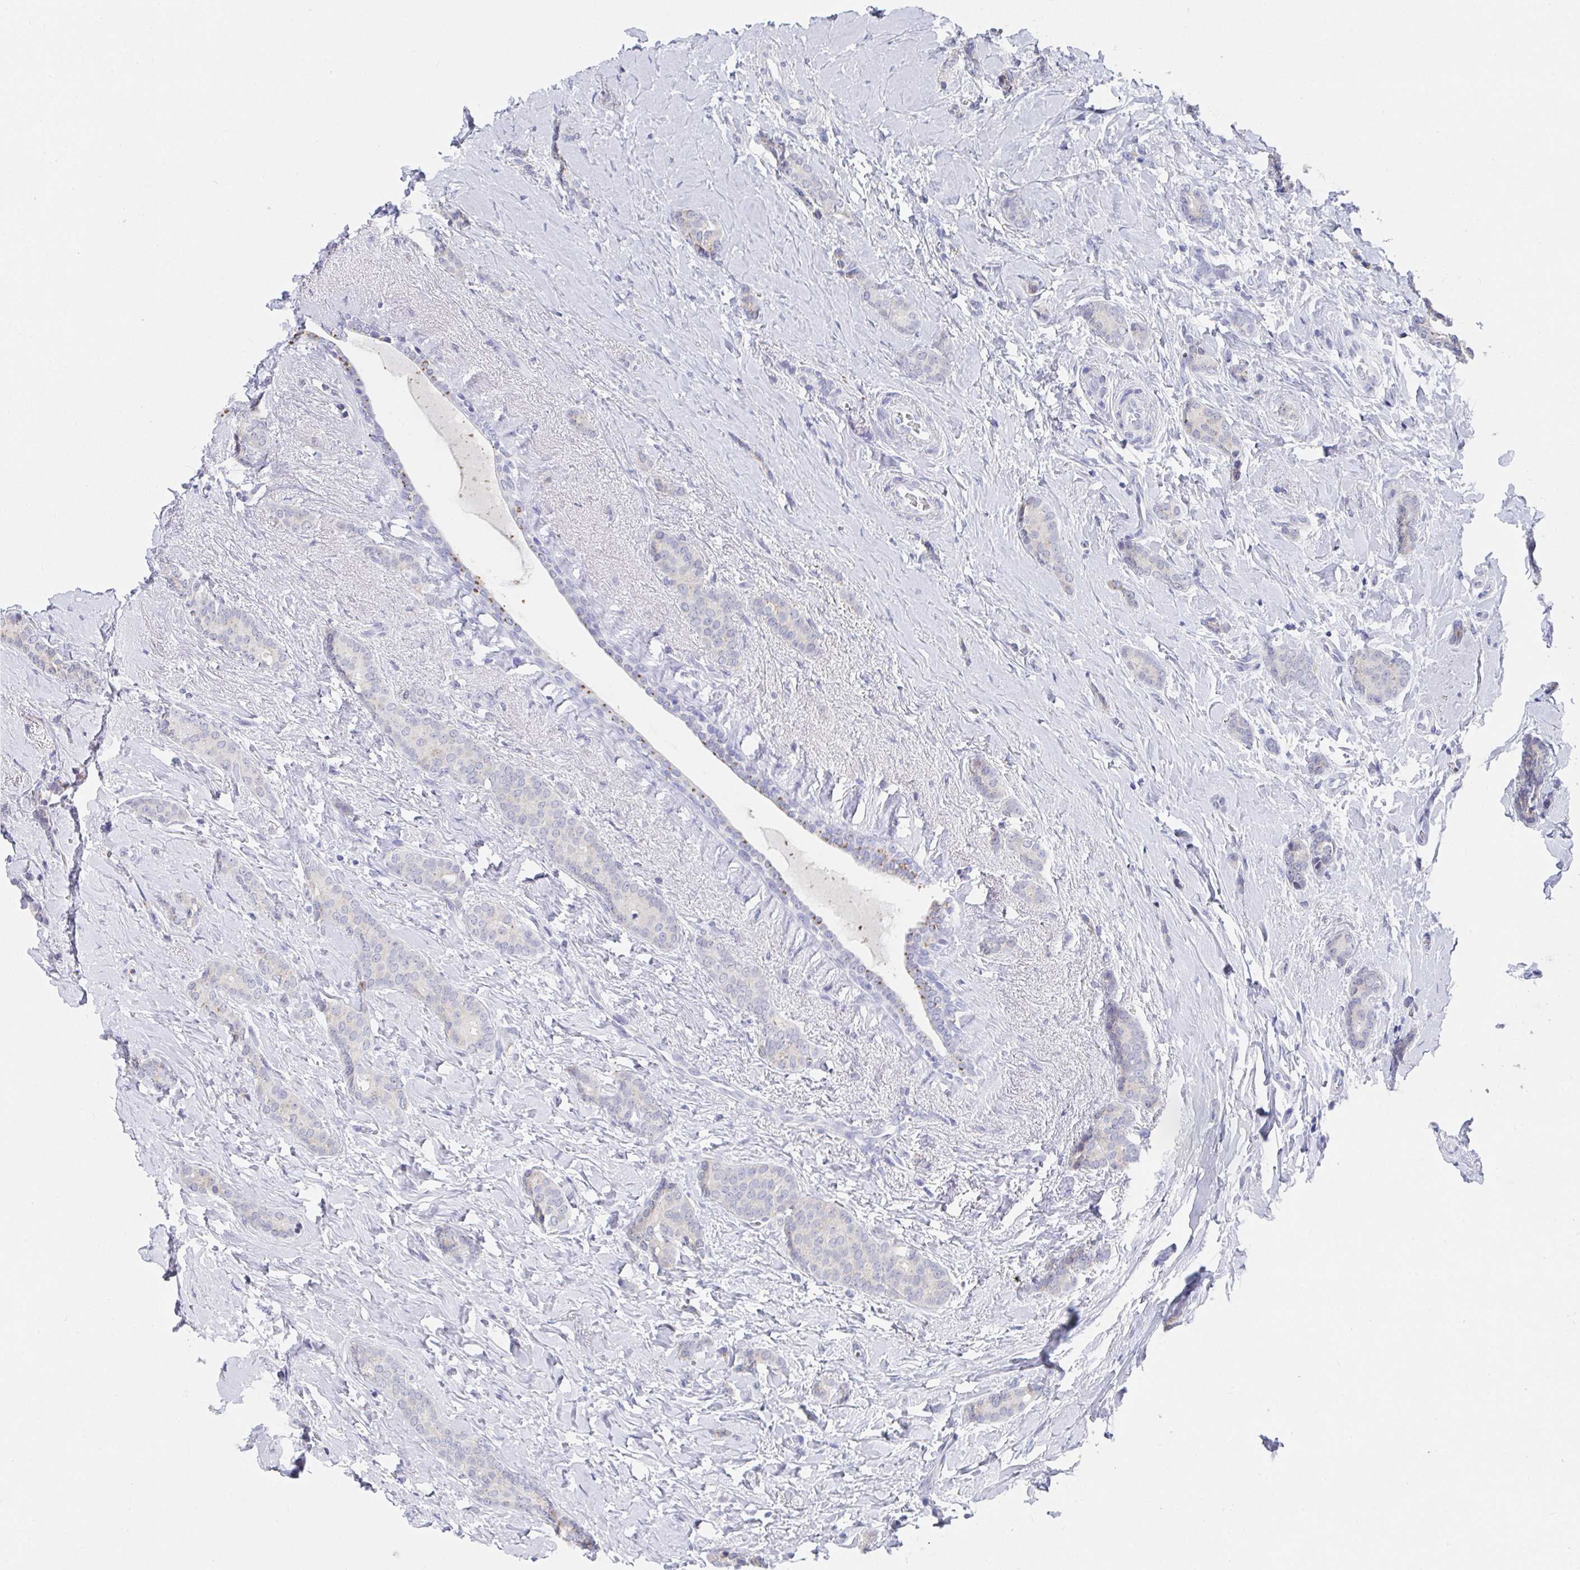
{"staining": {"intensity": "negative", "quantity": "none", "location": "none"}, "tissue": "breast cancer", "cell_type": "Tumor cells", "image_type": "cancer", "snomed": [{"axis": "morphology", "description": "Normal tissue, NOS"}, {"axis": "morphology", "description": "Duct carcinoma"}, {"axis": "topography", "description": "Breast"}], "caption": "This is an immunohistochemistry histopathology image of human breast infiltrating ductal carcinoma. There is no positivity in tumor cells.", "gene": "TAS2R39", "patient": {"sex": "female", "age": 77}}